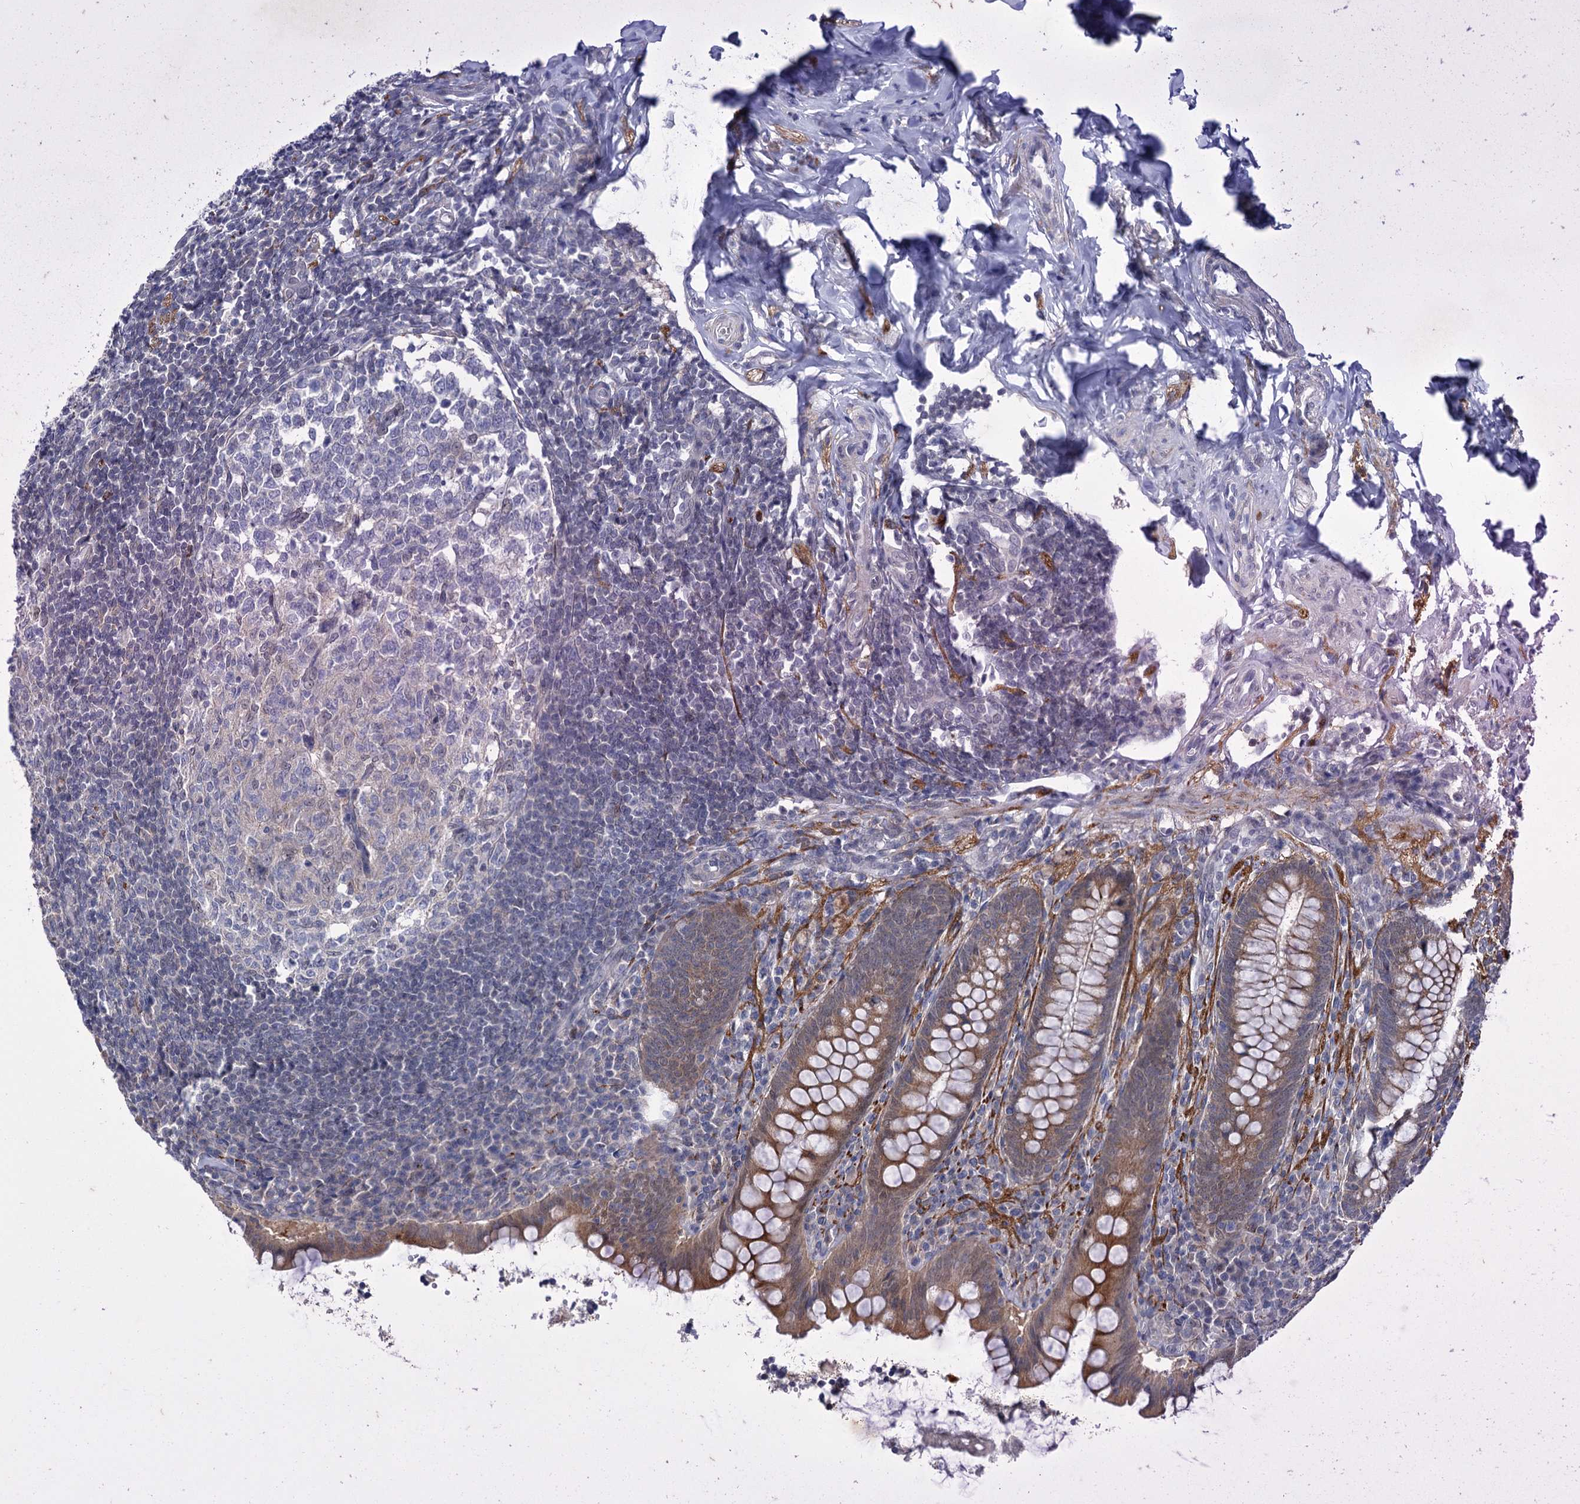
{"staining": {"intensity": "strong", "quantity": "25%-75%", "location": "cytoplasmic/membranous"}, "tissue": "appendix", "cell_type": "Glandular cells", "image_type": "normal", "snomed": [{"axis": "morphology", "description": "Normal tissue, NOS"}, {"axis": "topography", "description": "Appendix"}], "caption": "Immunohistochemistry micrograph of benign appendix stained for a protein (brown), which reveals high levels of strong cytoplasmic/membranous staining in approximately 25%-75% of glandular cells.", "gene": "MID1IP1", "patient": {"sex": "female", "age": 33}}